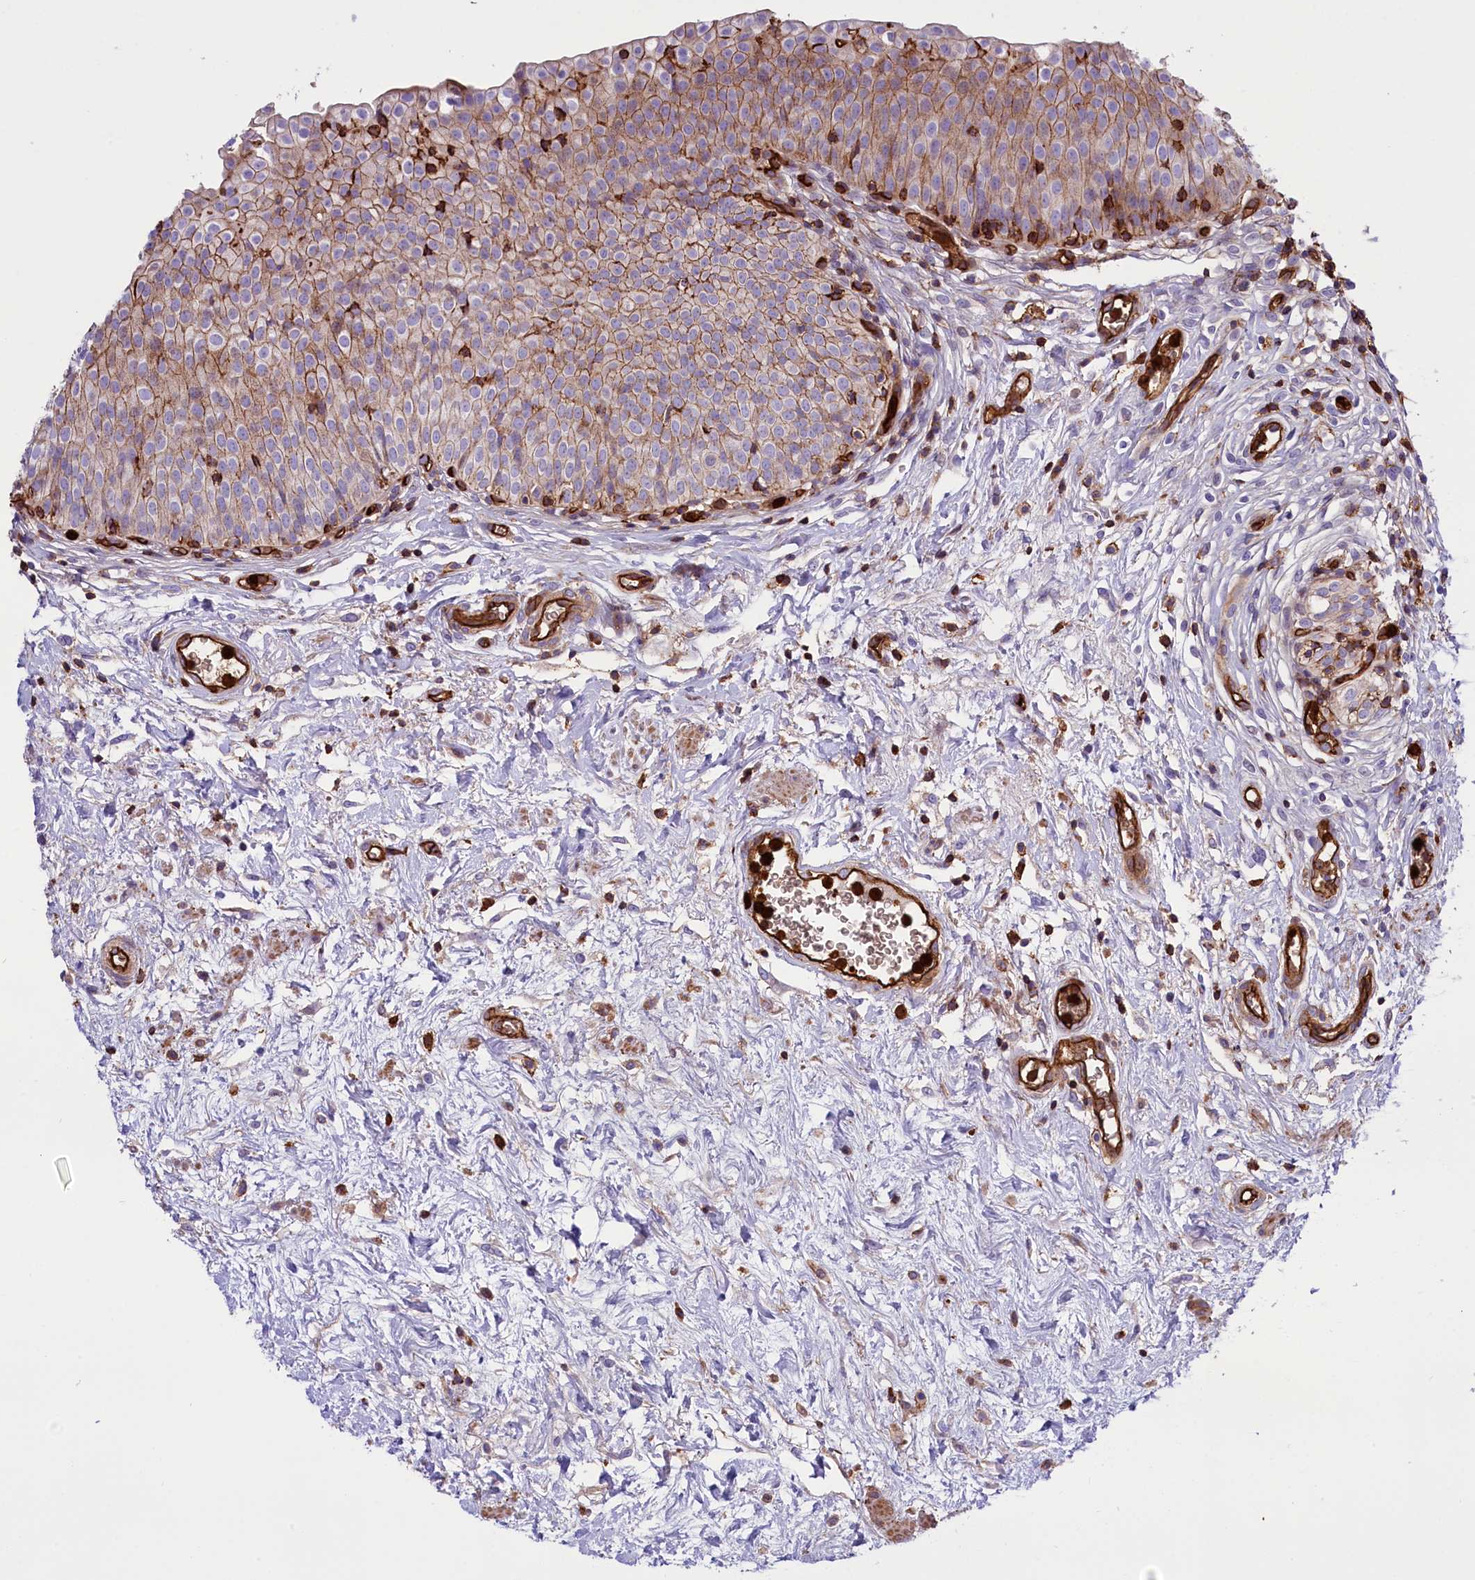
{"staining": {"intensity": "moderate", "quantity": "25%-75%", "location": "cytoplasmic/membranous"}, "tissue": "urinary bladder", "cell_type": "Urothelial cells", "image_type": "normal", "snomed": [{"axis": "morphology", "description": "Normal tissue, NOS"}, {"axis": "topography", "description": "Urinary bladder"}], "caption": "Immunohistochemical staining of normal urinary bladder exhibits moderate cytoplasmic/membranous protein positivity in about 25%-75% of urothelial cells. (Brightfield microscopy of DAB IHC at high magnification).", "gene": "CD99L2", "patient": {"sex": "male", "age": 55}}